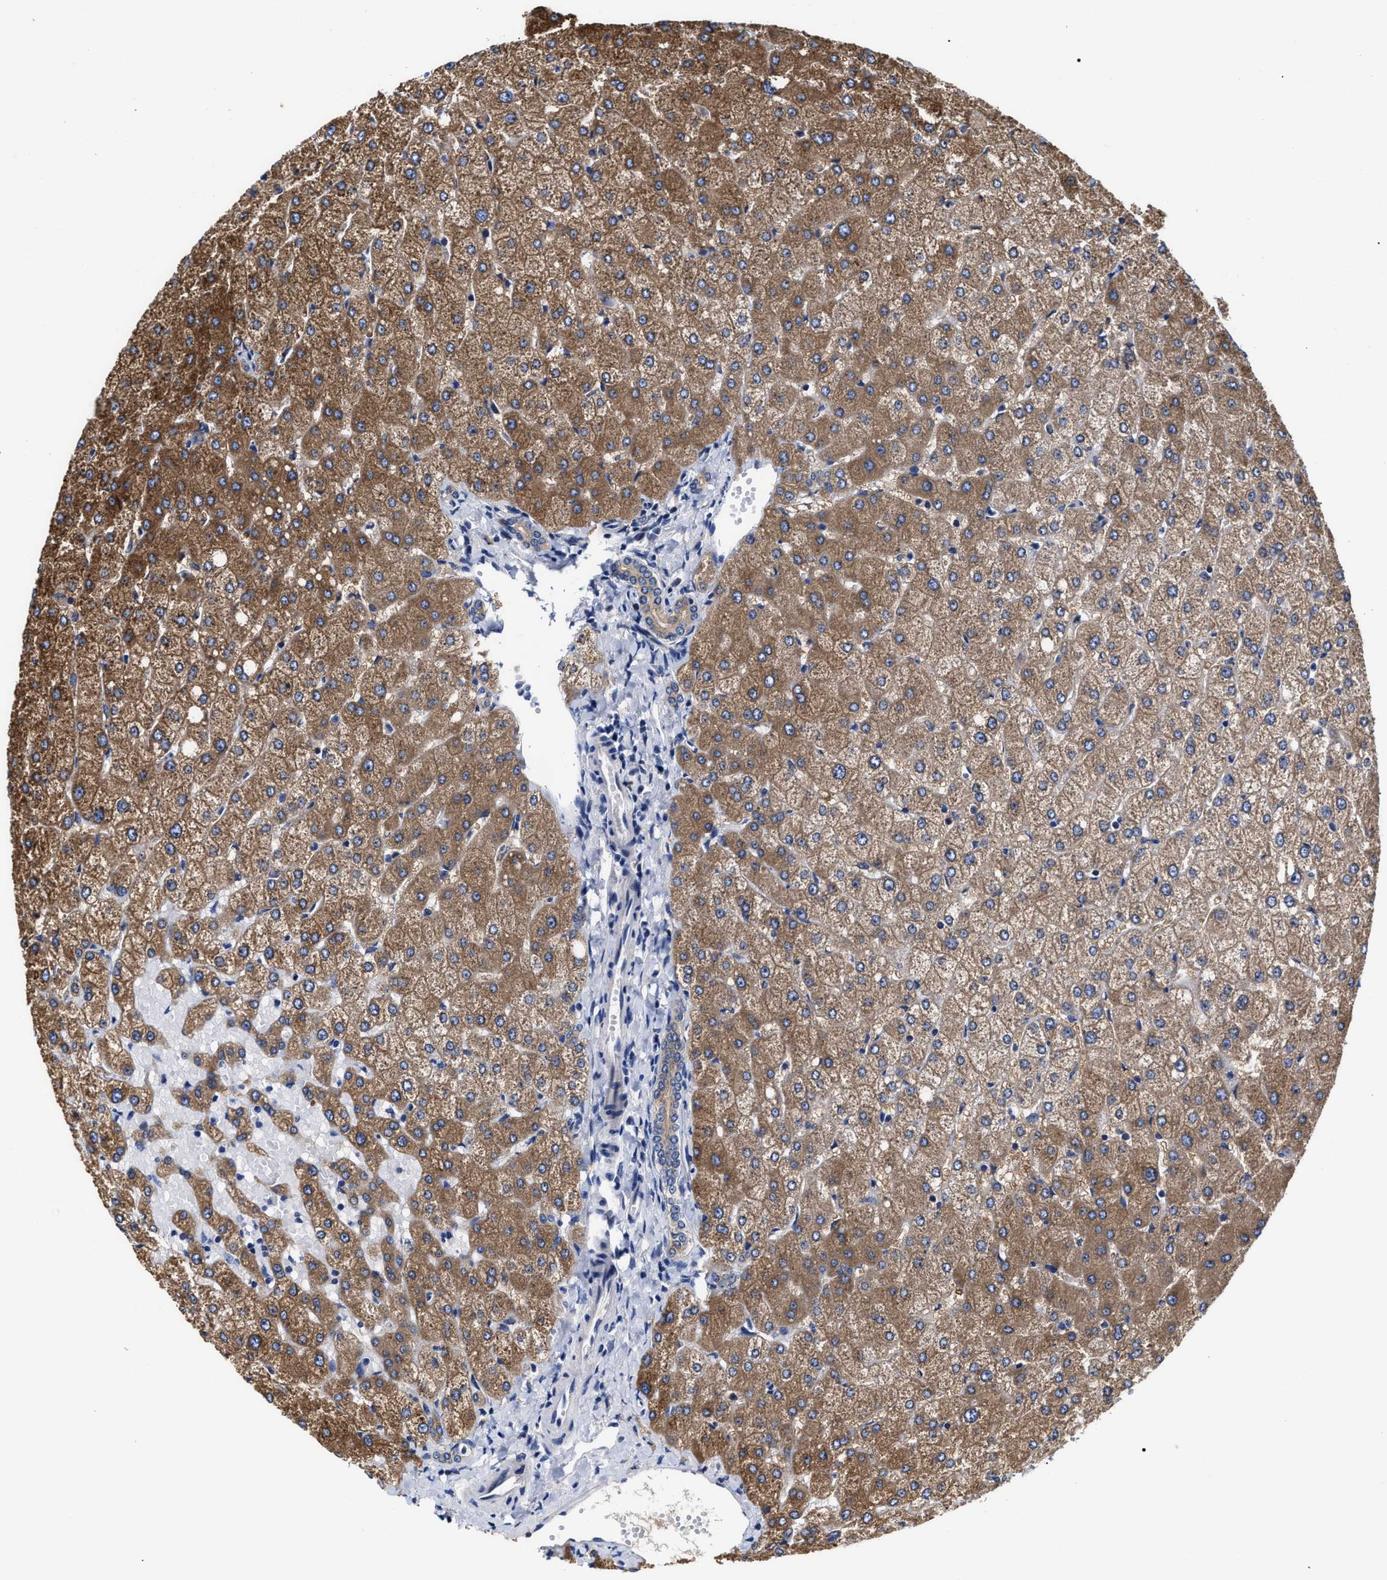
{"staining": {"intensity": "moderate", "quantity": ">75%", "location": "cytoplasmic/membranous"}, "tissue": "liver", "cell_type": "Cholangiocytes", "image_type": "normal", "snomed": [{"axis": "morphology", "description": "Normal tissue, NOS"}, {"axis": "topography", "description": "Liver"}], "caption": "Protein staining displays moderate cytoplasmic/membranous positivity in approximately >75% of cholangiocytes in unremarkable liver. Nuclei are stained in blue.", "gene": "MACC1", "patient": {"sex": "female", "age": 54}}